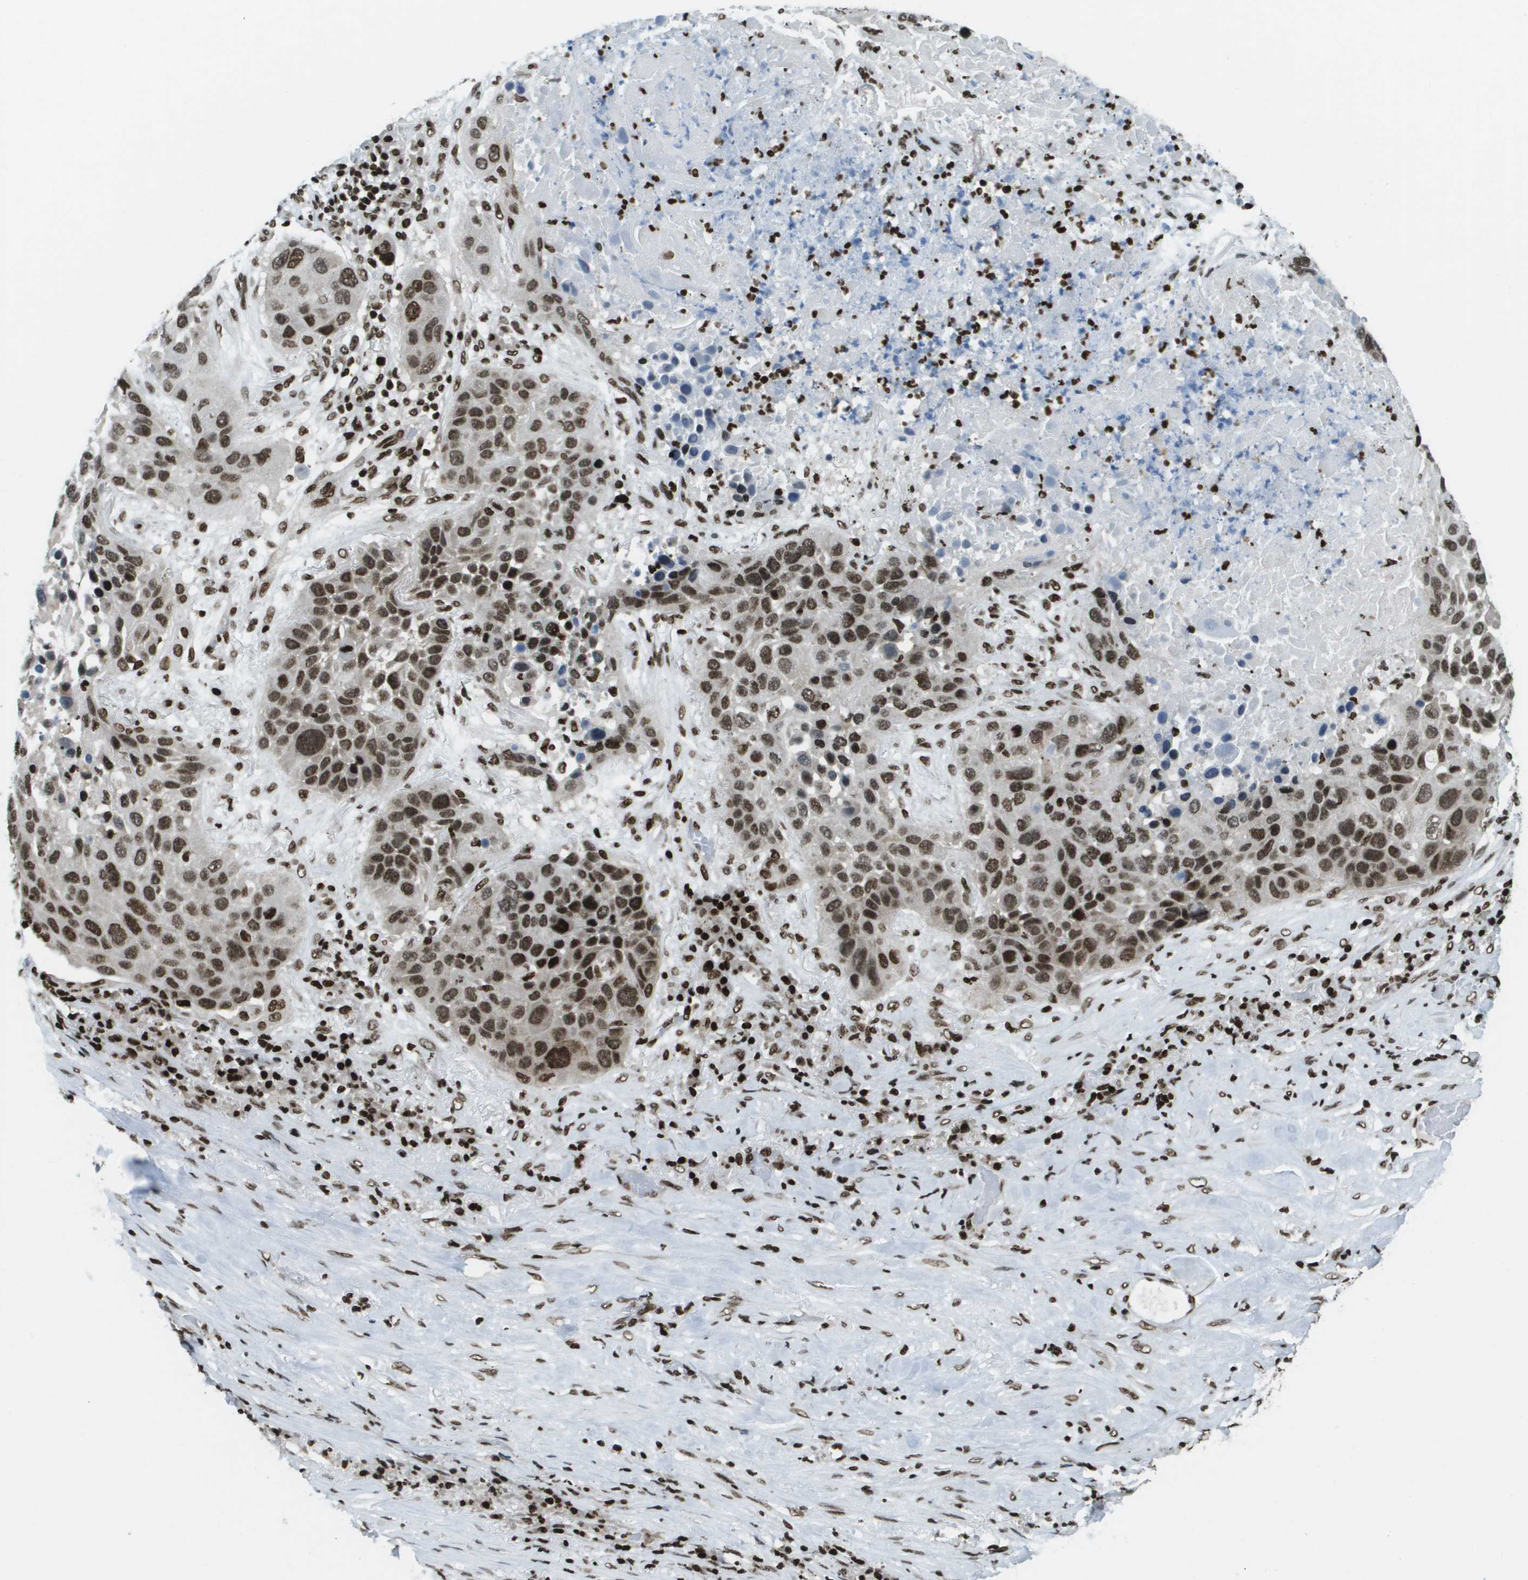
{"staining": {"intensity": "strong", "quantity": ">75%", "location": "nuclear"}, "tissue": "lung cancer", "cell_type": "Tumor cells", "image_type": "cancer", "snomed": [{"axis": "morphology", "description": "Squamous cell carcinoma, NOS"}, {"axis": "topography", "description": "Lung"}], "caption": "Tumor cells reveal high levels of strong nuclear positivity in approximately >75% of cells in lung cancer.", "gene": "GLYR1", "patient": {"sex": "male", "age": 57}}